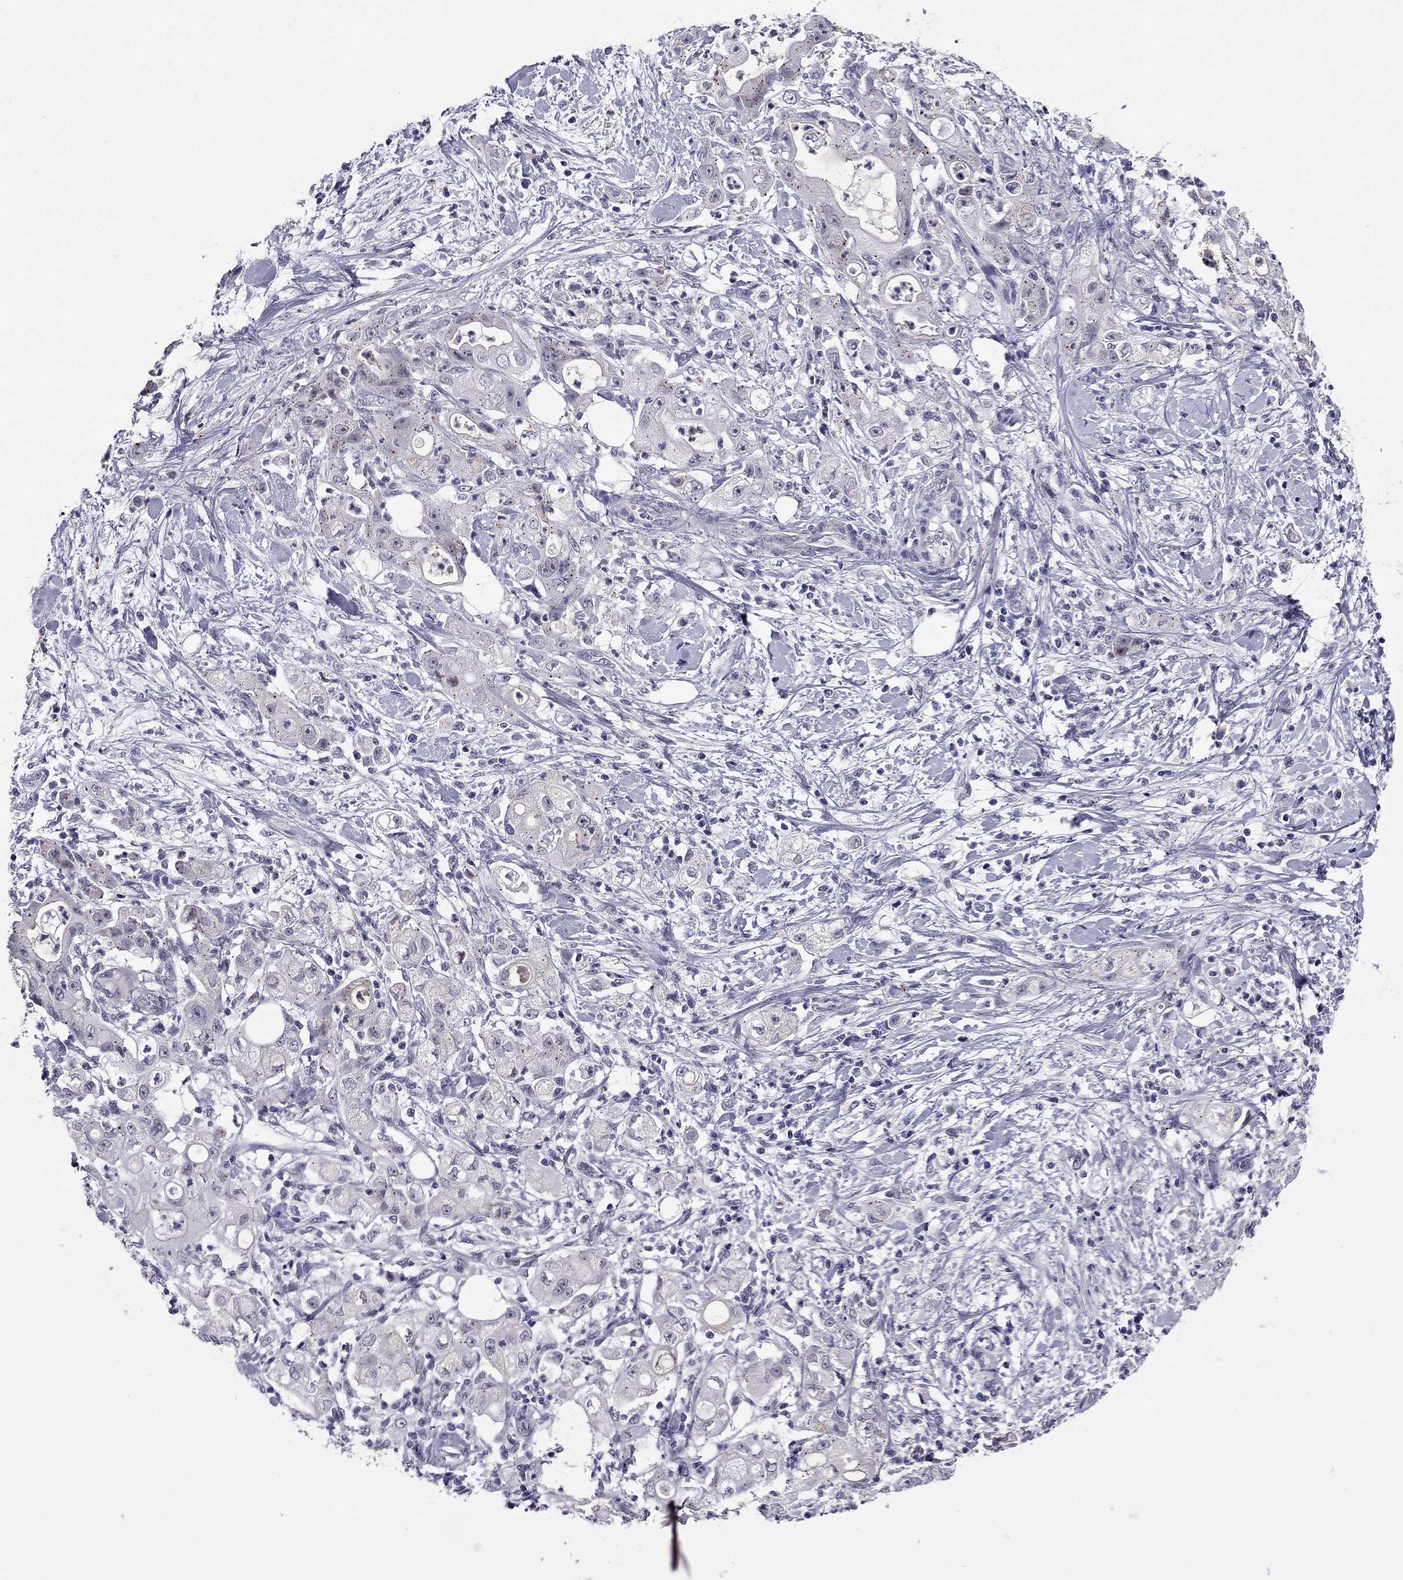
{"staining": {"intensity": "negative", "quantity": "none", "location": "none"}, "tissue": "stomach cancer", "cell_type": "Tumor cells", "image_type": "cancer", "snomed": [{"axis": "morphology", "description": "Adenocarcinoma, NOS"}, {"axis": "topography", "description": "Stomach"}], "caption": "IHC of stomach adenocarcinoma exhibits no positivity in tumor cells. Brightfield microscopy of immunohistochemistry stained with DAB (brown) and hematoxylin (blue), captured at high magnification.", "gene": "MYBPH", "patient": {"sex": "male", "age": 58}}